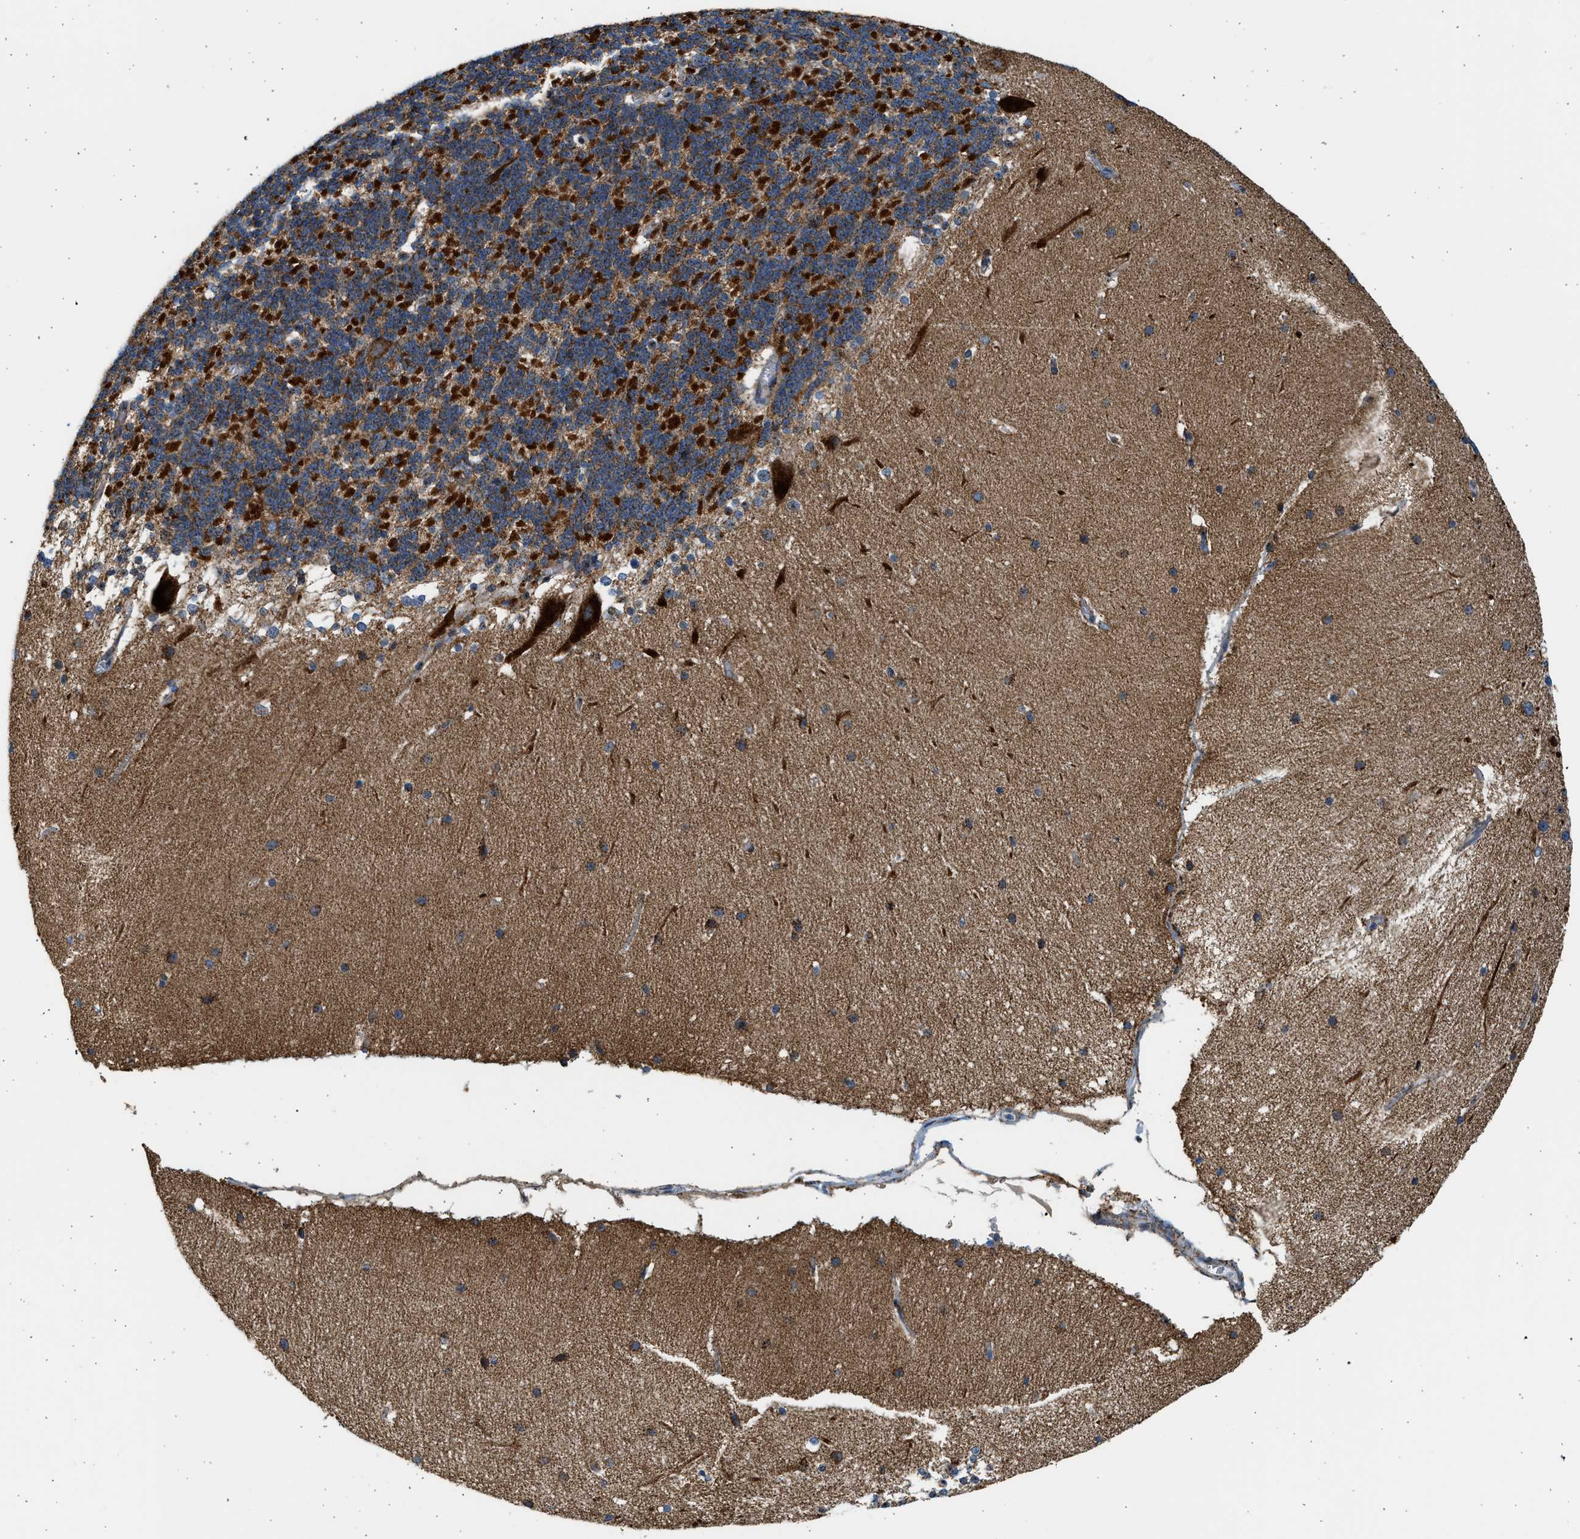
{"staining": {"intensity": "strong", "quantity": "25%-75%", "location": "cytoplasmic/membranous"}, "tissue": "cerebellum", "cell_type": "Cells in granular layer", "image_type": "normal", "snomed": [{"axis": "morphology", "description": "Normal tissue, NOS"}, {"axis": "topography", "description": "Cerebellum"}], "caption": "Immunohistochemistry (IHC) of unremarkable cerebellum shows high levels of strong cytoplasmic/membranous positivity in approximately 25%-75% of cells in granular layer. (Brightfield microscopy of DAB IHC at high magnification).", "gene": "KCNMB3", "patient": {"sex": "female", "age": 19}}